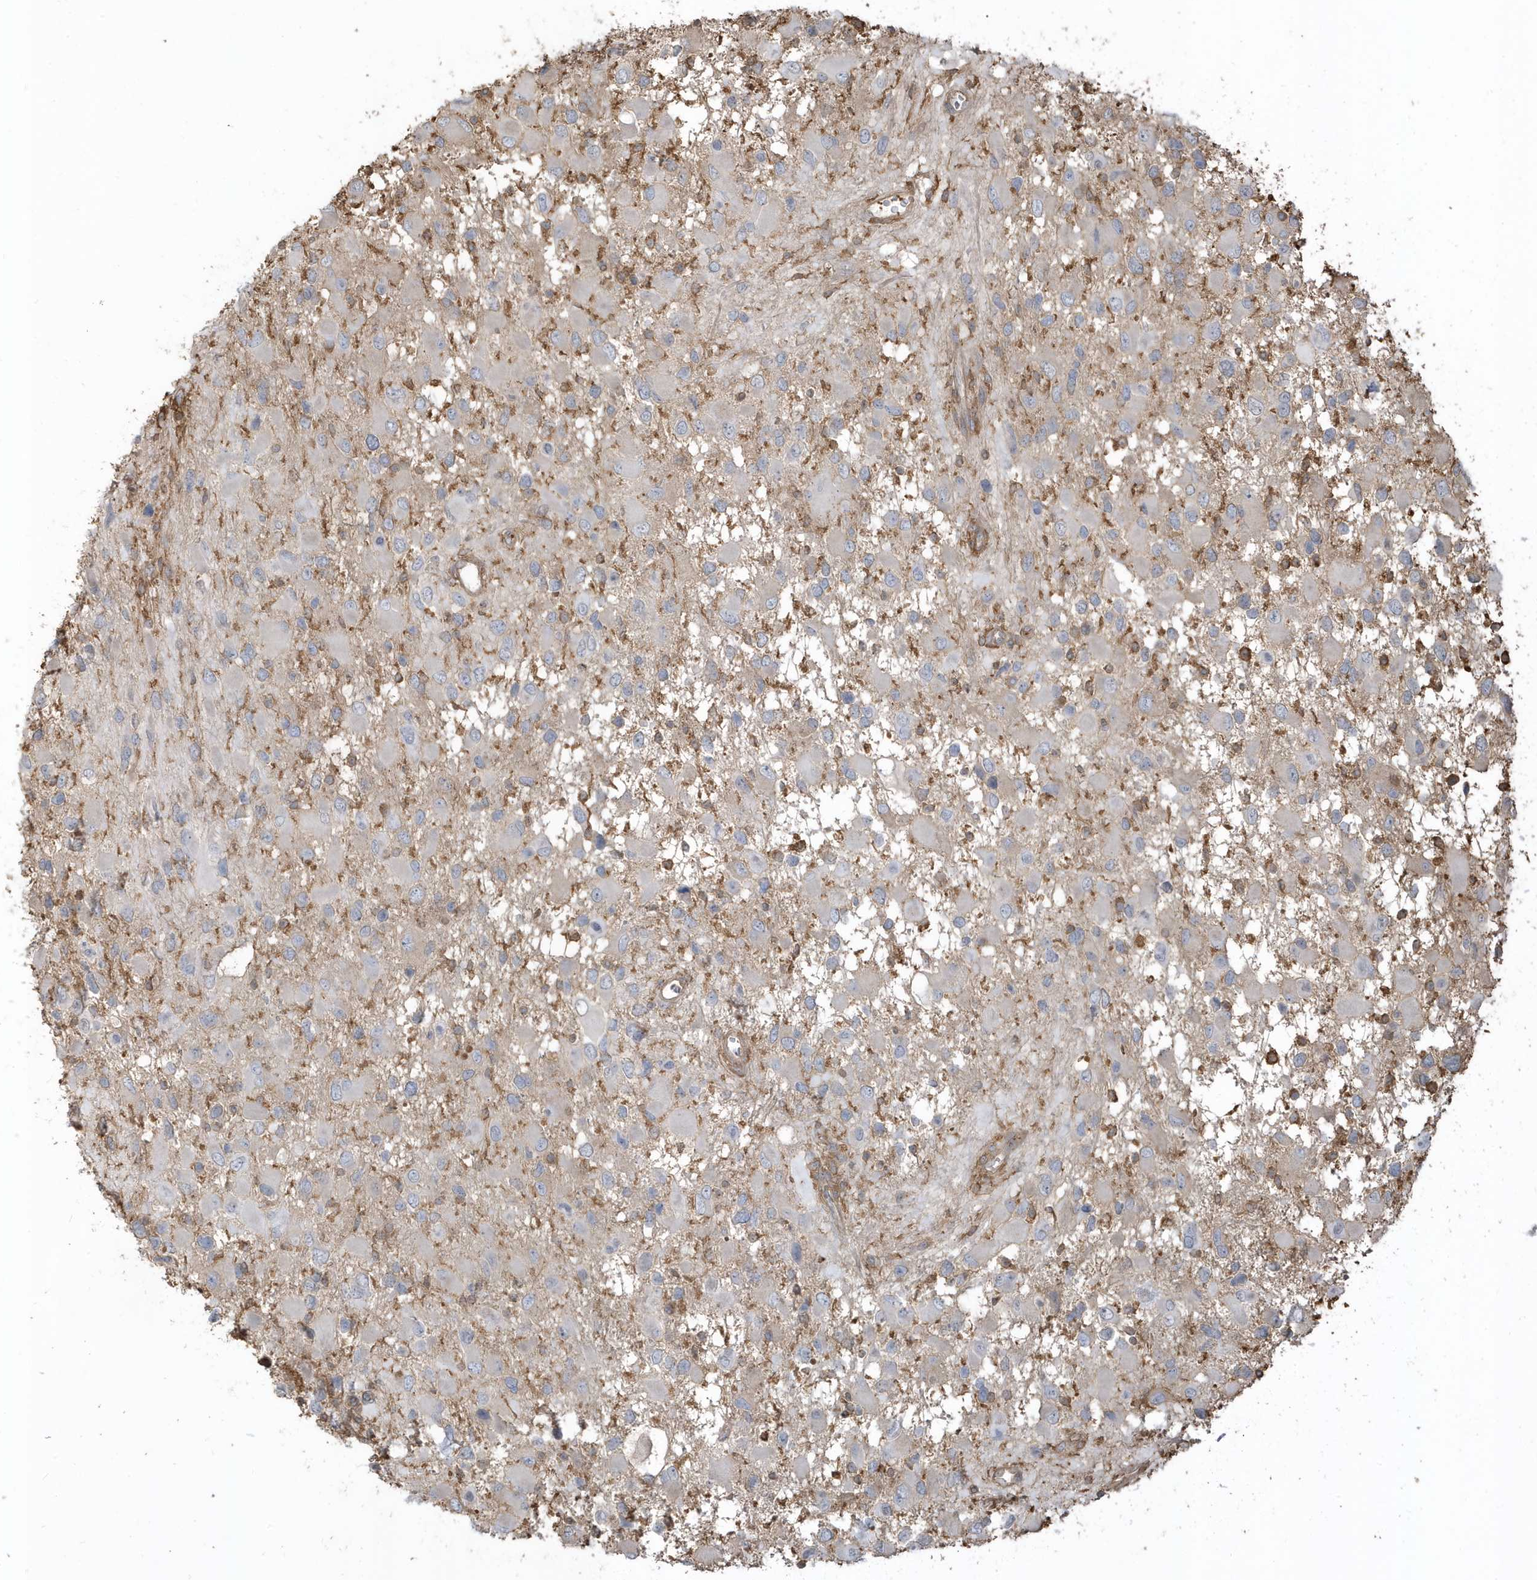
{"staining": {"intensity": "negative", "quantity": "none", "location": "none"}, "tissue": "glioma", "cell_type": "Tumor cells", "image_type": "cancer", "snomed": [{"axis": "morphology", "description": "Glioma, malignant, High grade"}, {"axis": "topography", "description": "Brain"}], "caption": "Tumor cells show no significant protein staining in malignant high-grade glioma.", "gene": "ZBTB8A", "patient": {"sex": "male", "age": 53}}